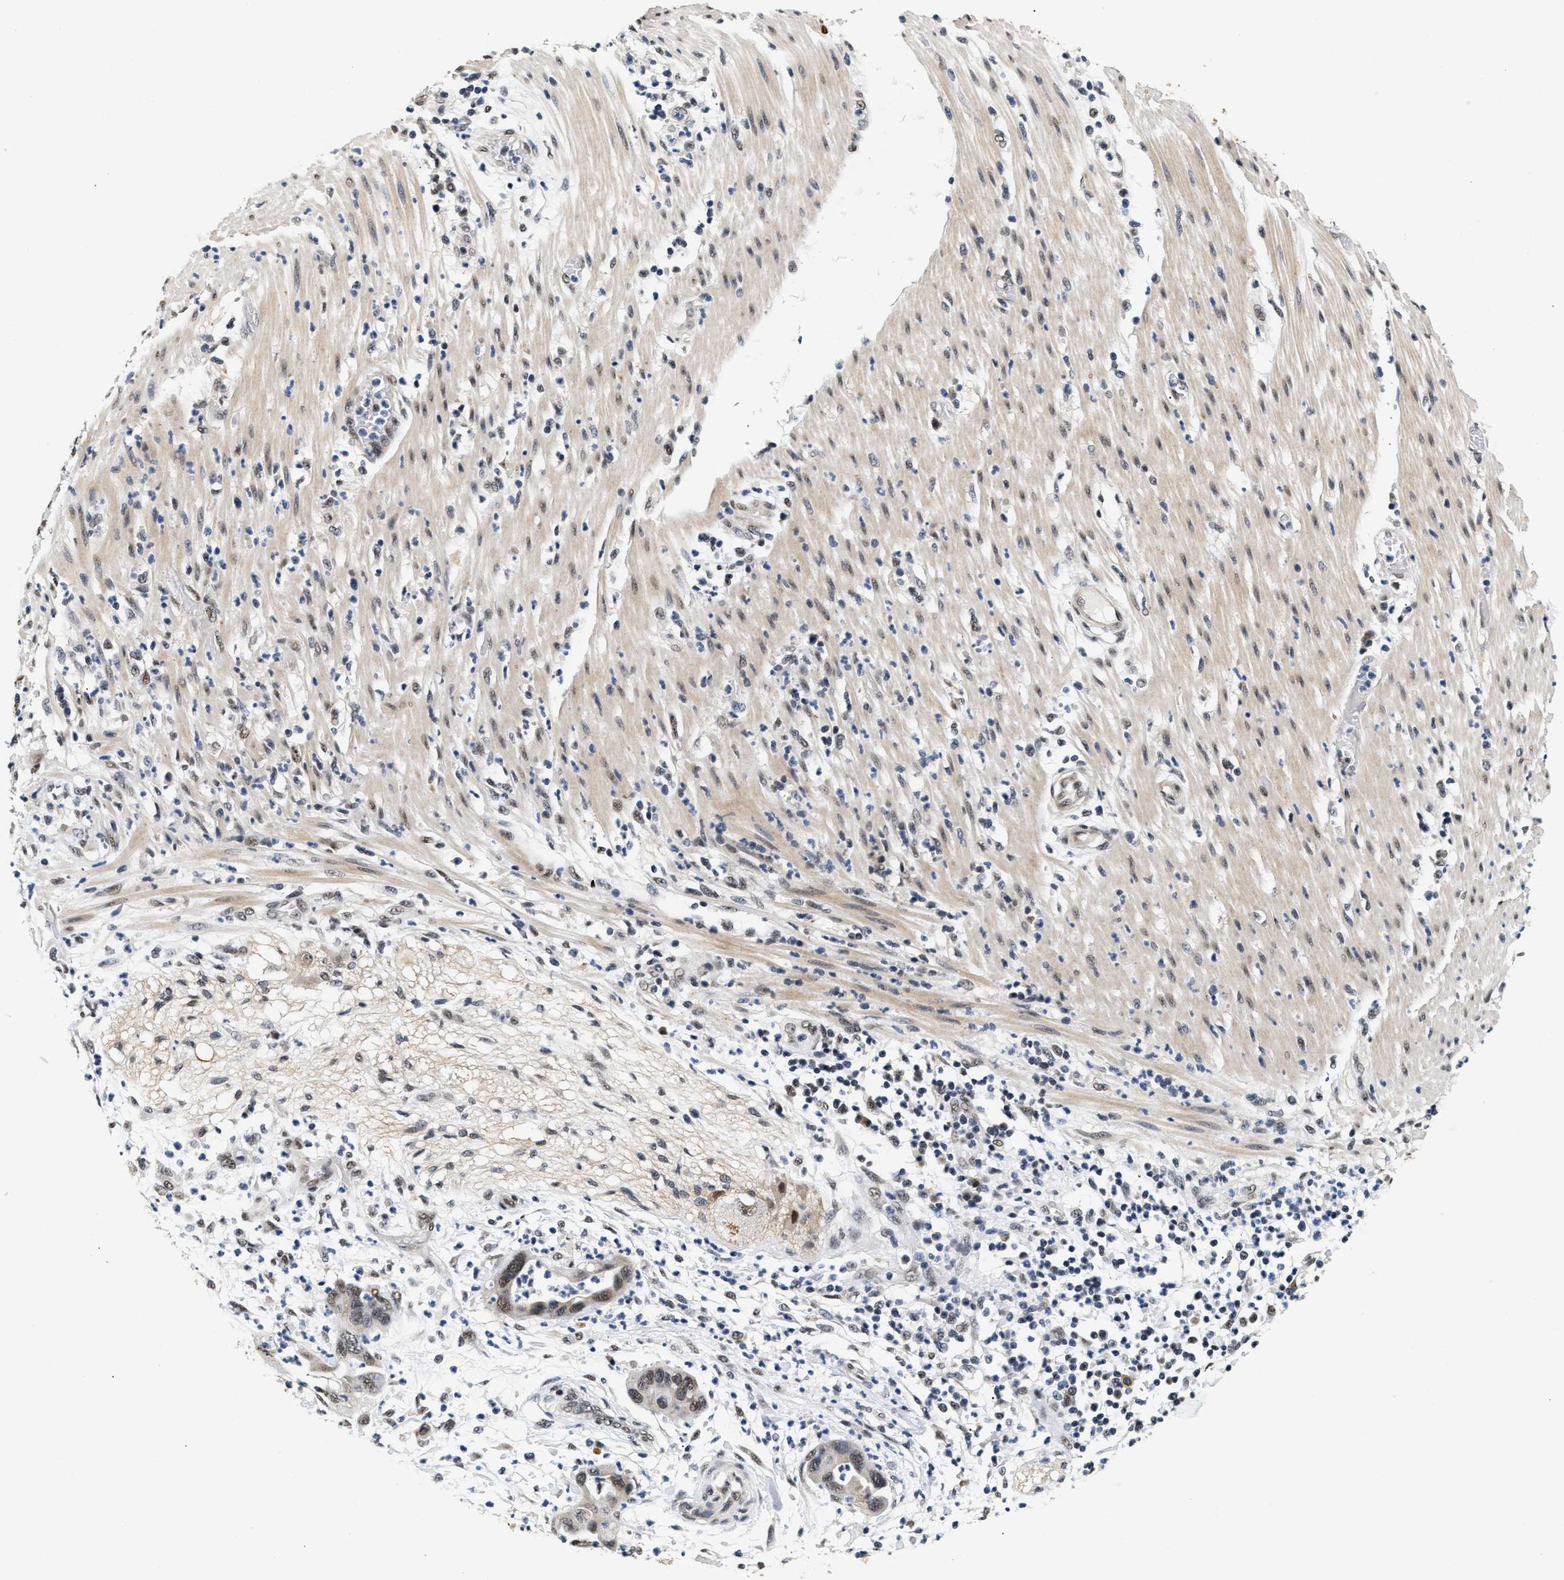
{"staining": {"intensity": "moderate", "quantity": "25%-75%", "location": "nuclear"}, "tissue": "pancreatic cancer", "cell_type": "Tumor cells", "image_type": "cancer", "snomed": [{"axis": "morphology", "description": "Adenocarcinoma, NOS"}, {"axis": "topography", "description": "Pancreas"}], "caption": "Adenocarcinoma (pancreatic) tissue reveals moderate nuclear positivity in approximately 25%-75% of tumor cells, visualized by immunohistochemistry.", "gene": "THOC1", "patient": {"sex": "female", "age": 71}}